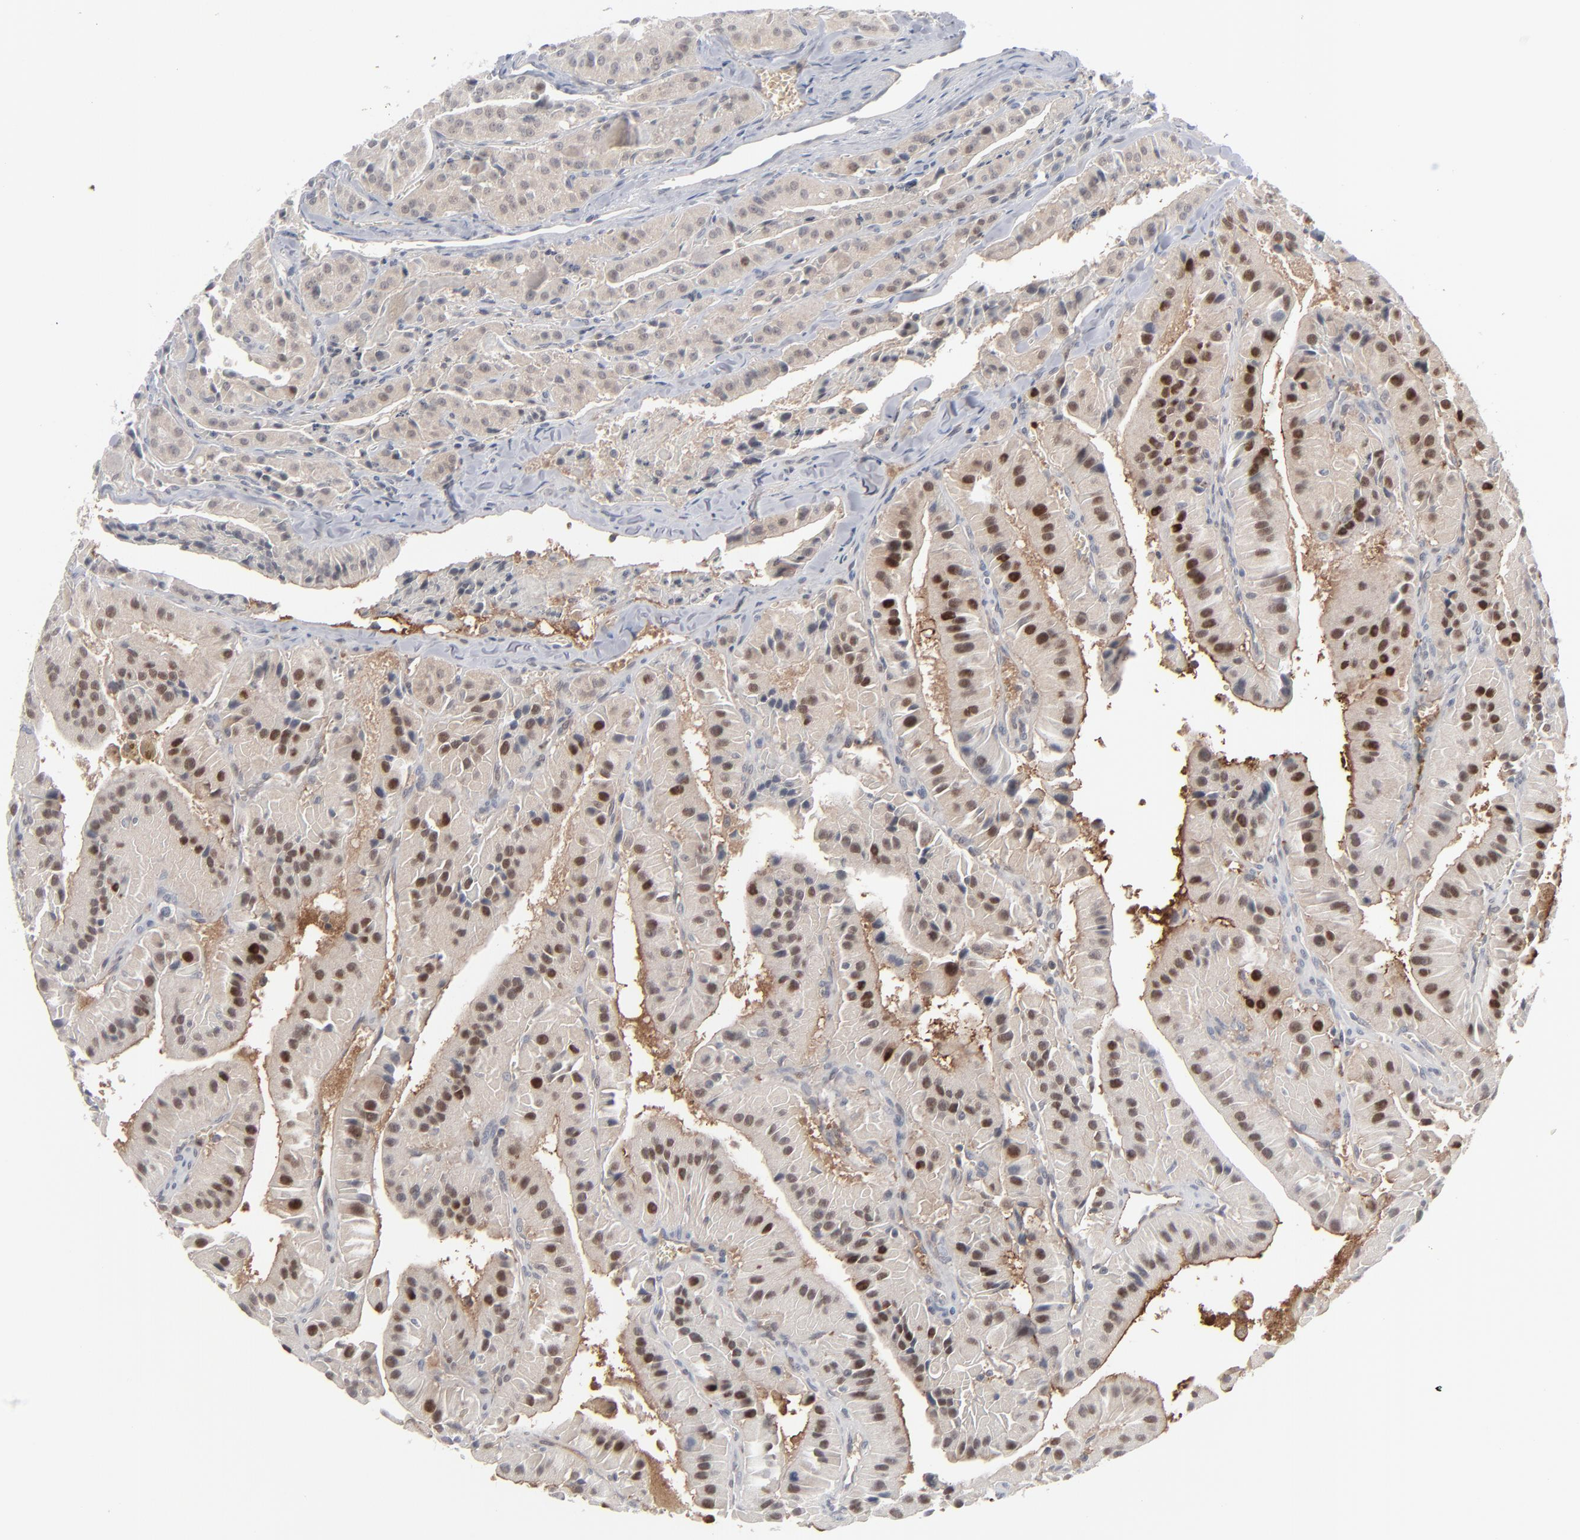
{"staining": {"intensity": "moderate", "quantity": ">75%", "location": "cytoplasmic/membranous,nuclear"}, "tissue": "thyroid cancer", "cell_type": "Tumor cells", "image_type": "cancer", "snomed": [{"axis": "morphology", "description": "Carcinoma, NOS"}, {"axis": "topography", "description": "Thyroid gland"}], "caption": "Immunohistochemical staining of thyroid carcinoma reveals medium levels of moderate cytoplasmic/membranous and nuclear positivity in approximately >75% of tumor cells. Nuclei are stained in blue.", "gene": "POF1B", "patient": {"sex": "male", "age": 76}}